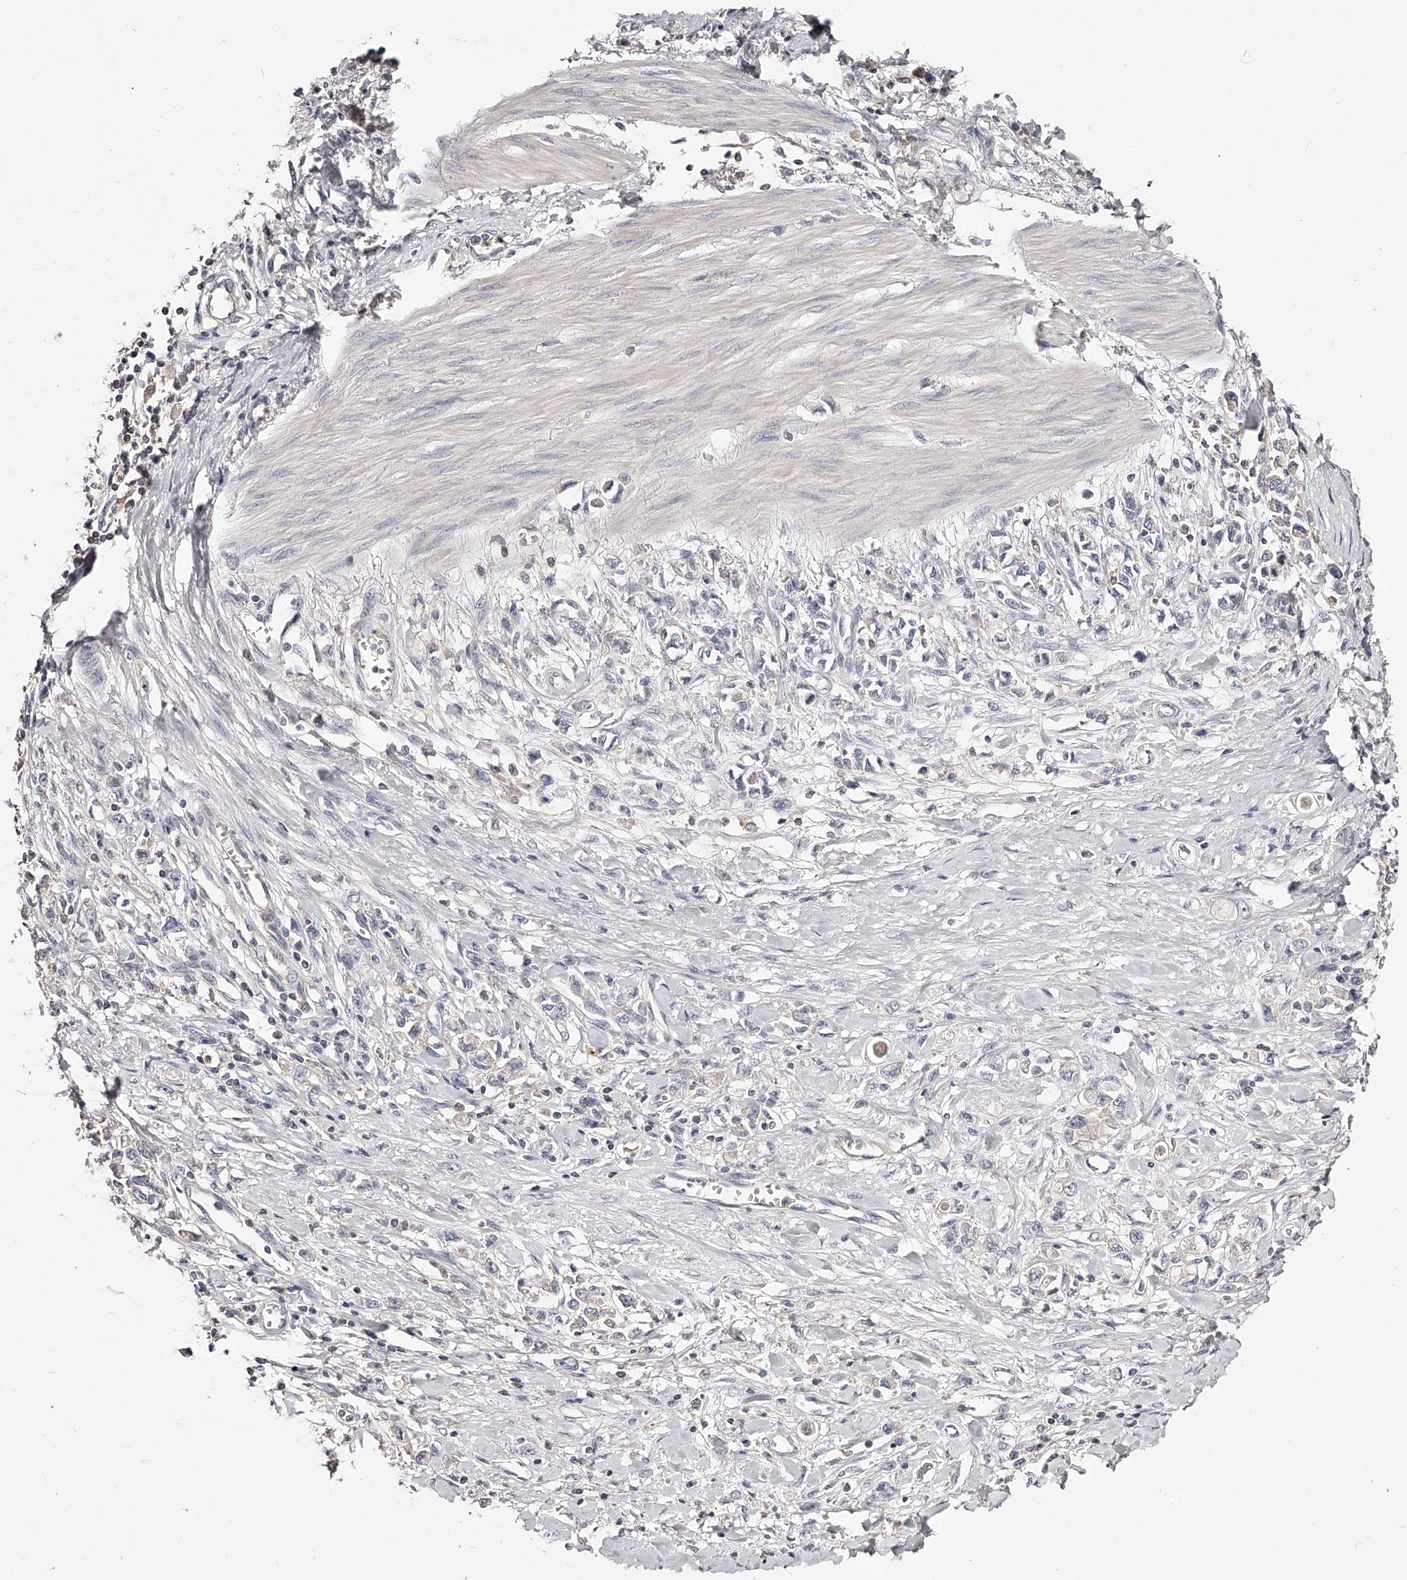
{"staining": {"intensity": "negative", "quantity": "none", "location": "none"}, "tissue": "stomach cancer", "cell_type": "Tumor cells", "image_type": "cancer", "snomed": [{"axis": "morphology", "description": "Adenocarcinoma, NOS"}, {"axis": "topography", "description": "Stomach"}], "caption": "Immunohistochemistry histopathology image of adenocarcinoma (stomach) stained for a protein (brown), which reveals no staining in tumor cells.", "gene": "PHACTR1", "patient": {"sex": "female", "age": 76}}